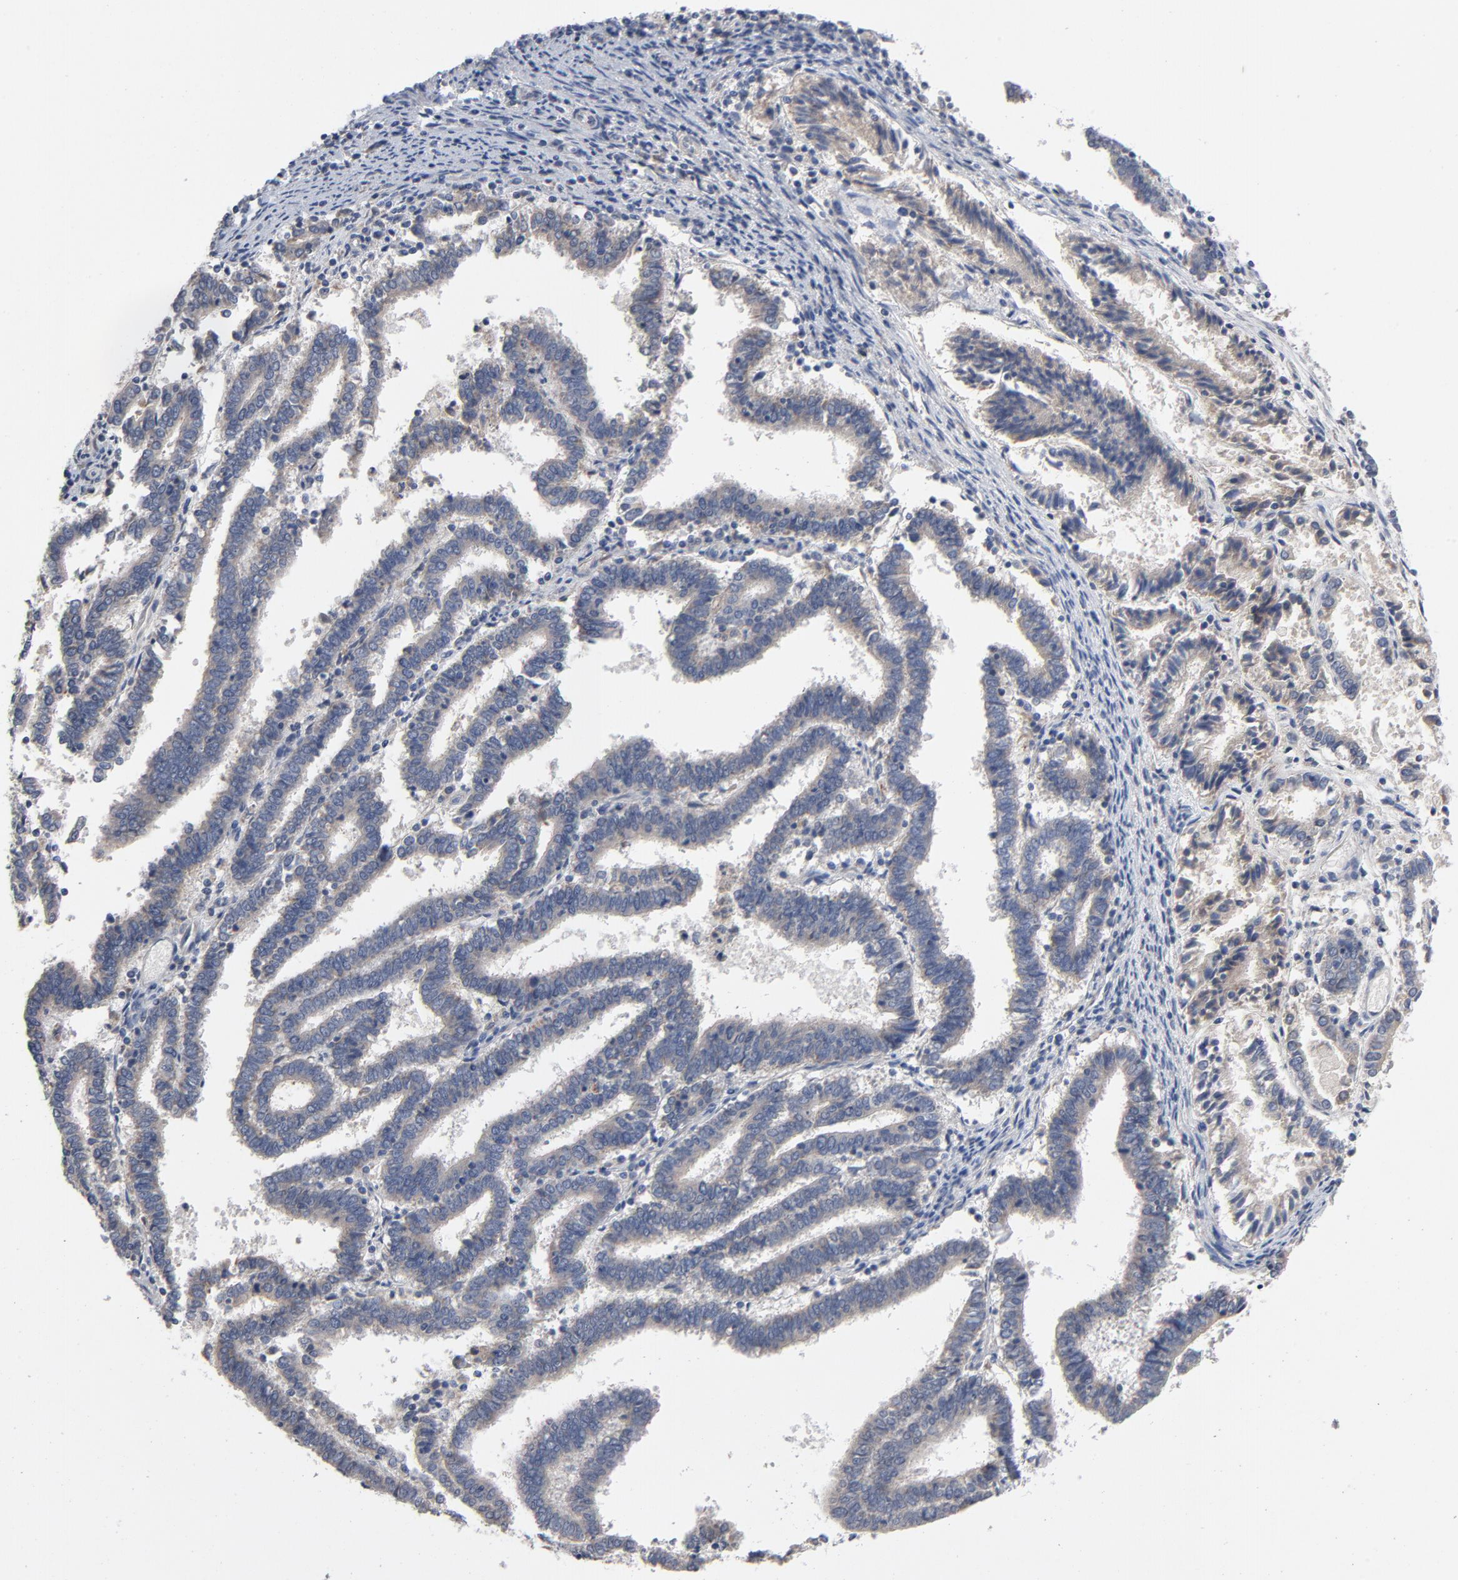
{"staining": {"intensity": "weak", "quantity": ">75%", "location": "cytoplasmic/membranous"}, "tissue": "endometrial cancer", "cell_type": "Tumor cells", "image_type": "cancer", "snomed": [{"axis": "morphology", "description": "Adenocarcinoma, NOS"}, {"axis": "topography", "description": "Uterus"}], "caption": "Tumor cells display weak cytoplasmic/membranous staining in approximately >75% of cells in endometrial cancer (adenocarcinoma). (DAB = brown stain, brightfield microscopy at high magnification).", "gene": "CCDC134", "patient": {"sex": "female", "age": 83}}